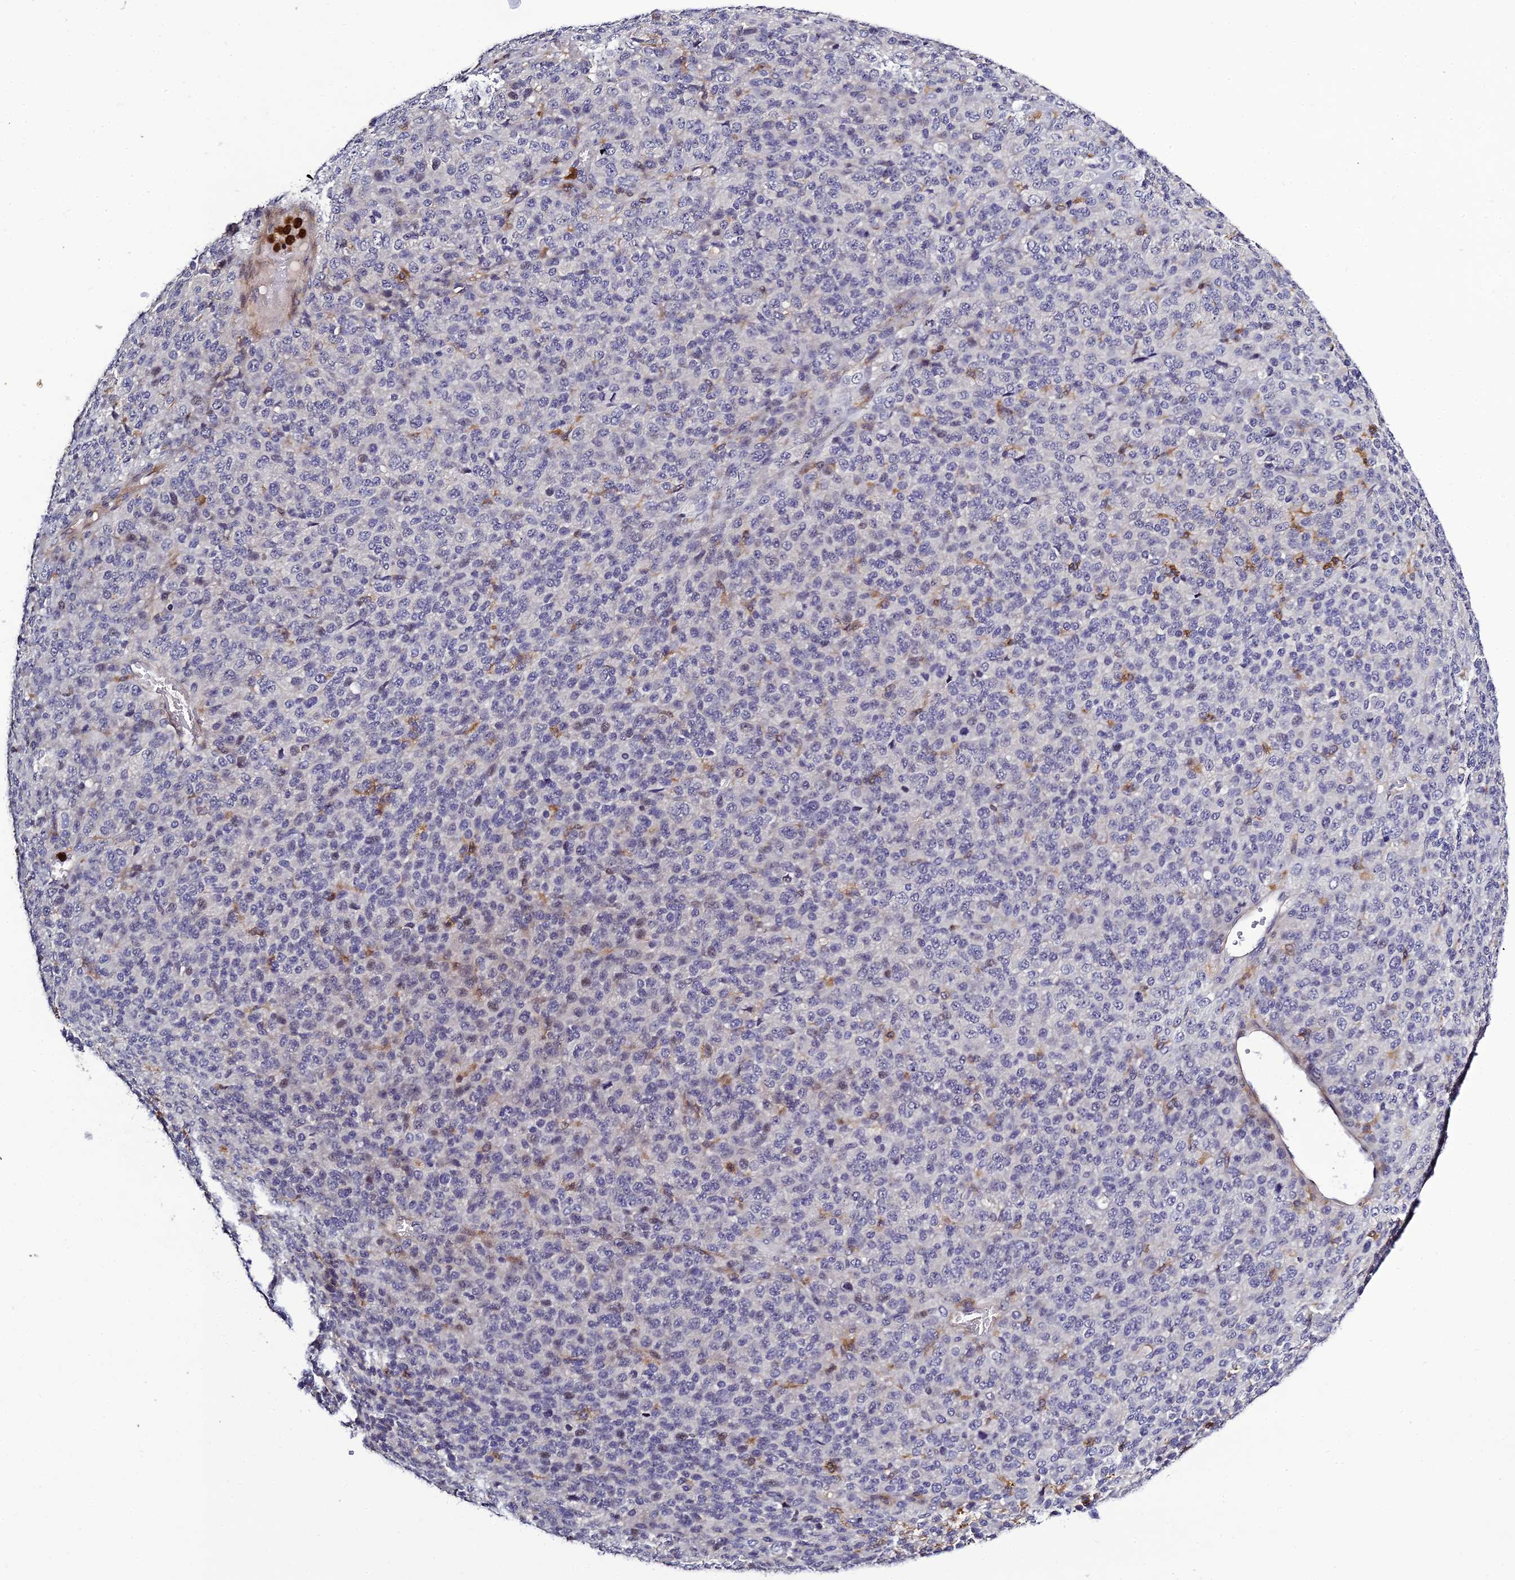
{"staining": {"intensity": "negative", "quantity": "none", "location": "none"}, "tissue": "melanoma", "cell_type": "Tumor cells", "image_type": "cancer", "snomed": [{"axis": "morphology", "description": "Malignant melanoma, Metastatic site"}, {"axis": "topography", "description": "Brain"}], "caption": "Immunohistochemistry (IHC) image of neoplastic tissue: malignant melanoma (metastatic site) stained with DAB reveals no significant protein positivity in tumor cells.", "gene": "IL4I1", "patient": {"sex": "female", "age": 56}}